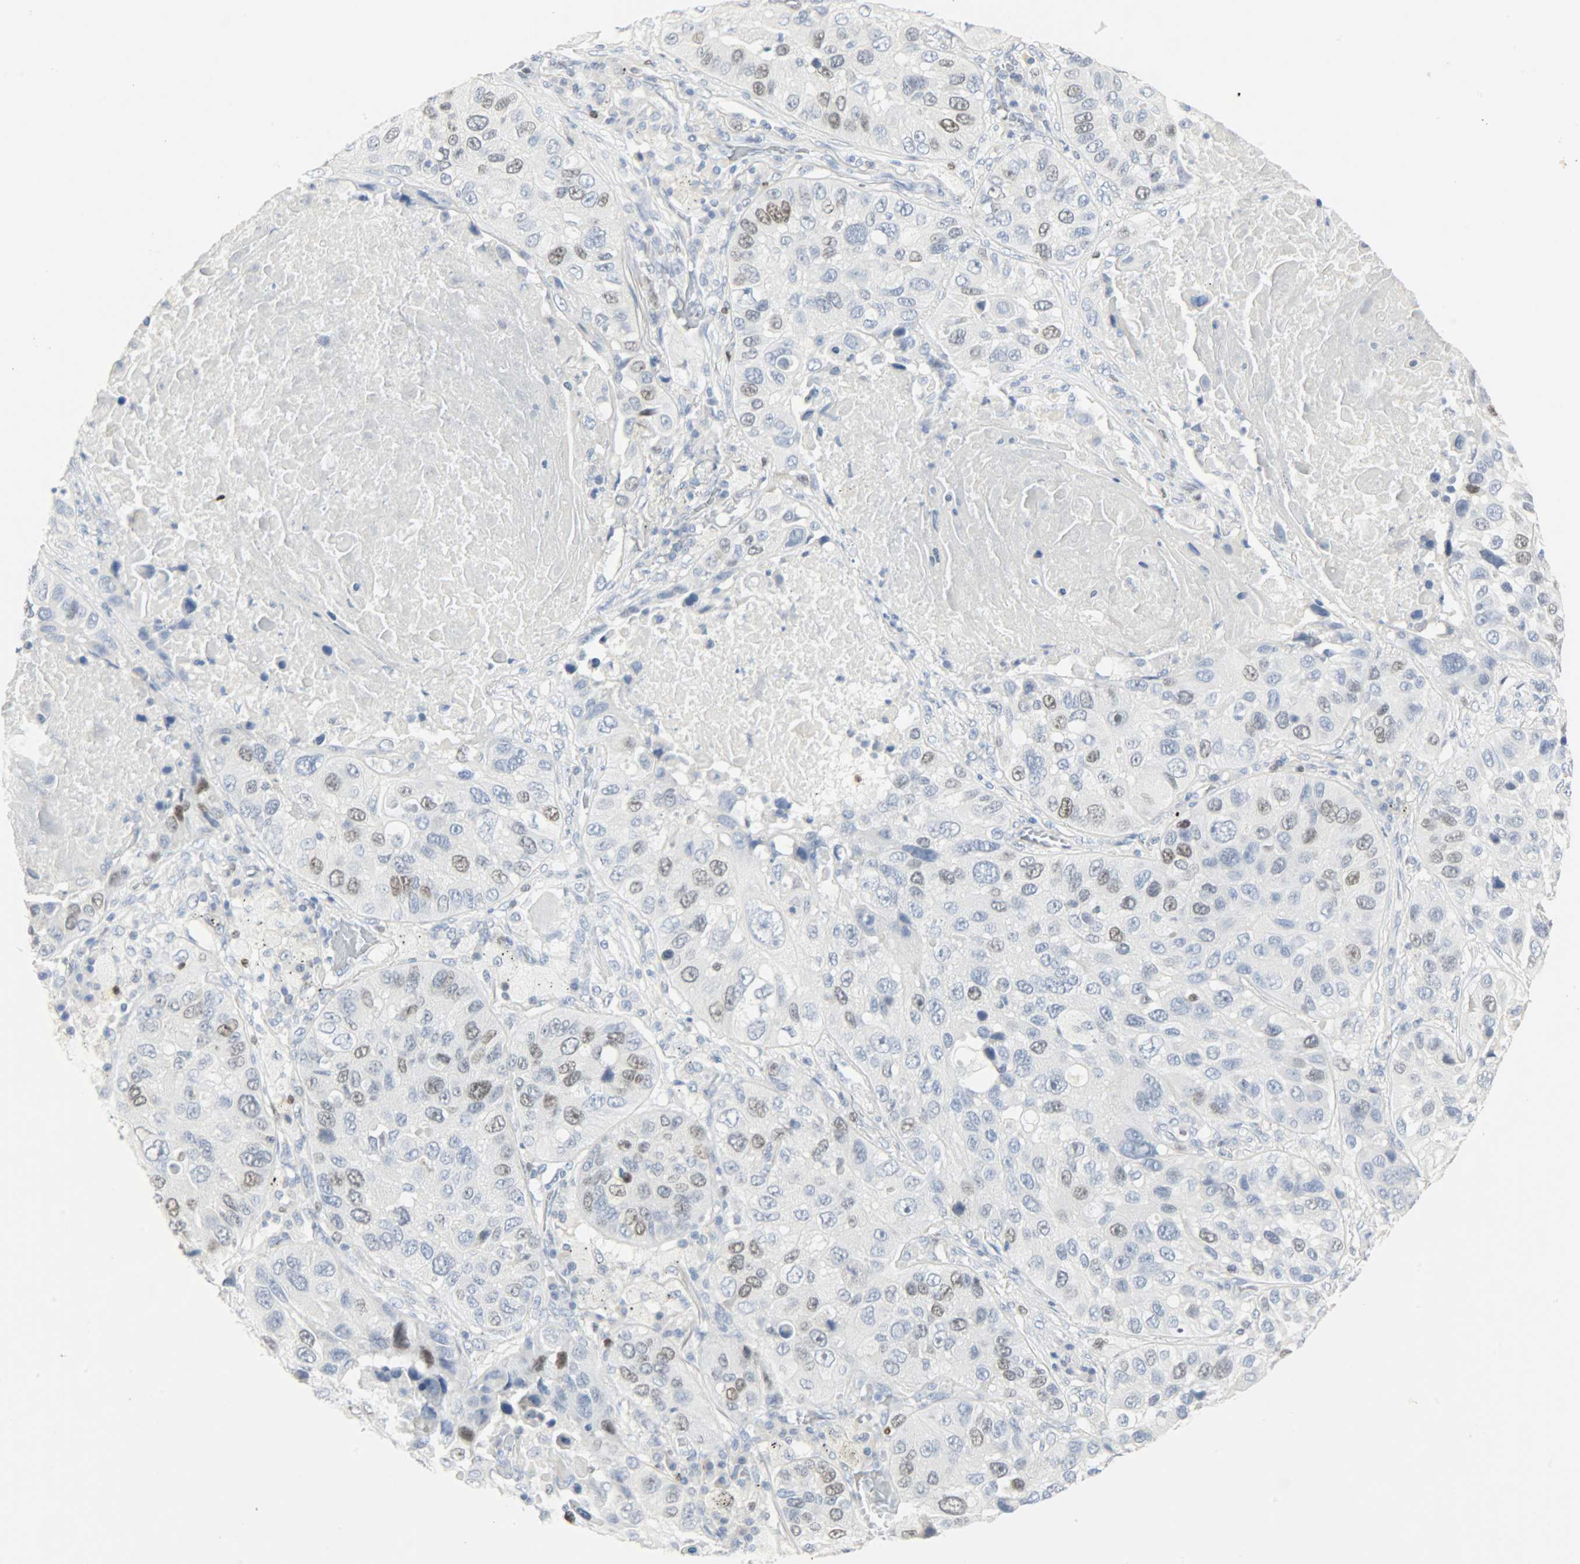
{"staining": {"intensity": "weak", "quantity": "<25%", "location": "nuclear"}, "tissue": "lung cancer", "cell_type": "Tumor cells", "image_type": "cancer", "snomed": [{"axis": "morphology", "description": "Squamous cell carcinoma, NOS"}, {"axis": "topography", "description": "Lung"}], "caption": "IHC of human lung cancer displays no staining in tumor cells.", "gene": "HELLS", "patient": {"sex": "male", "age": 57}}